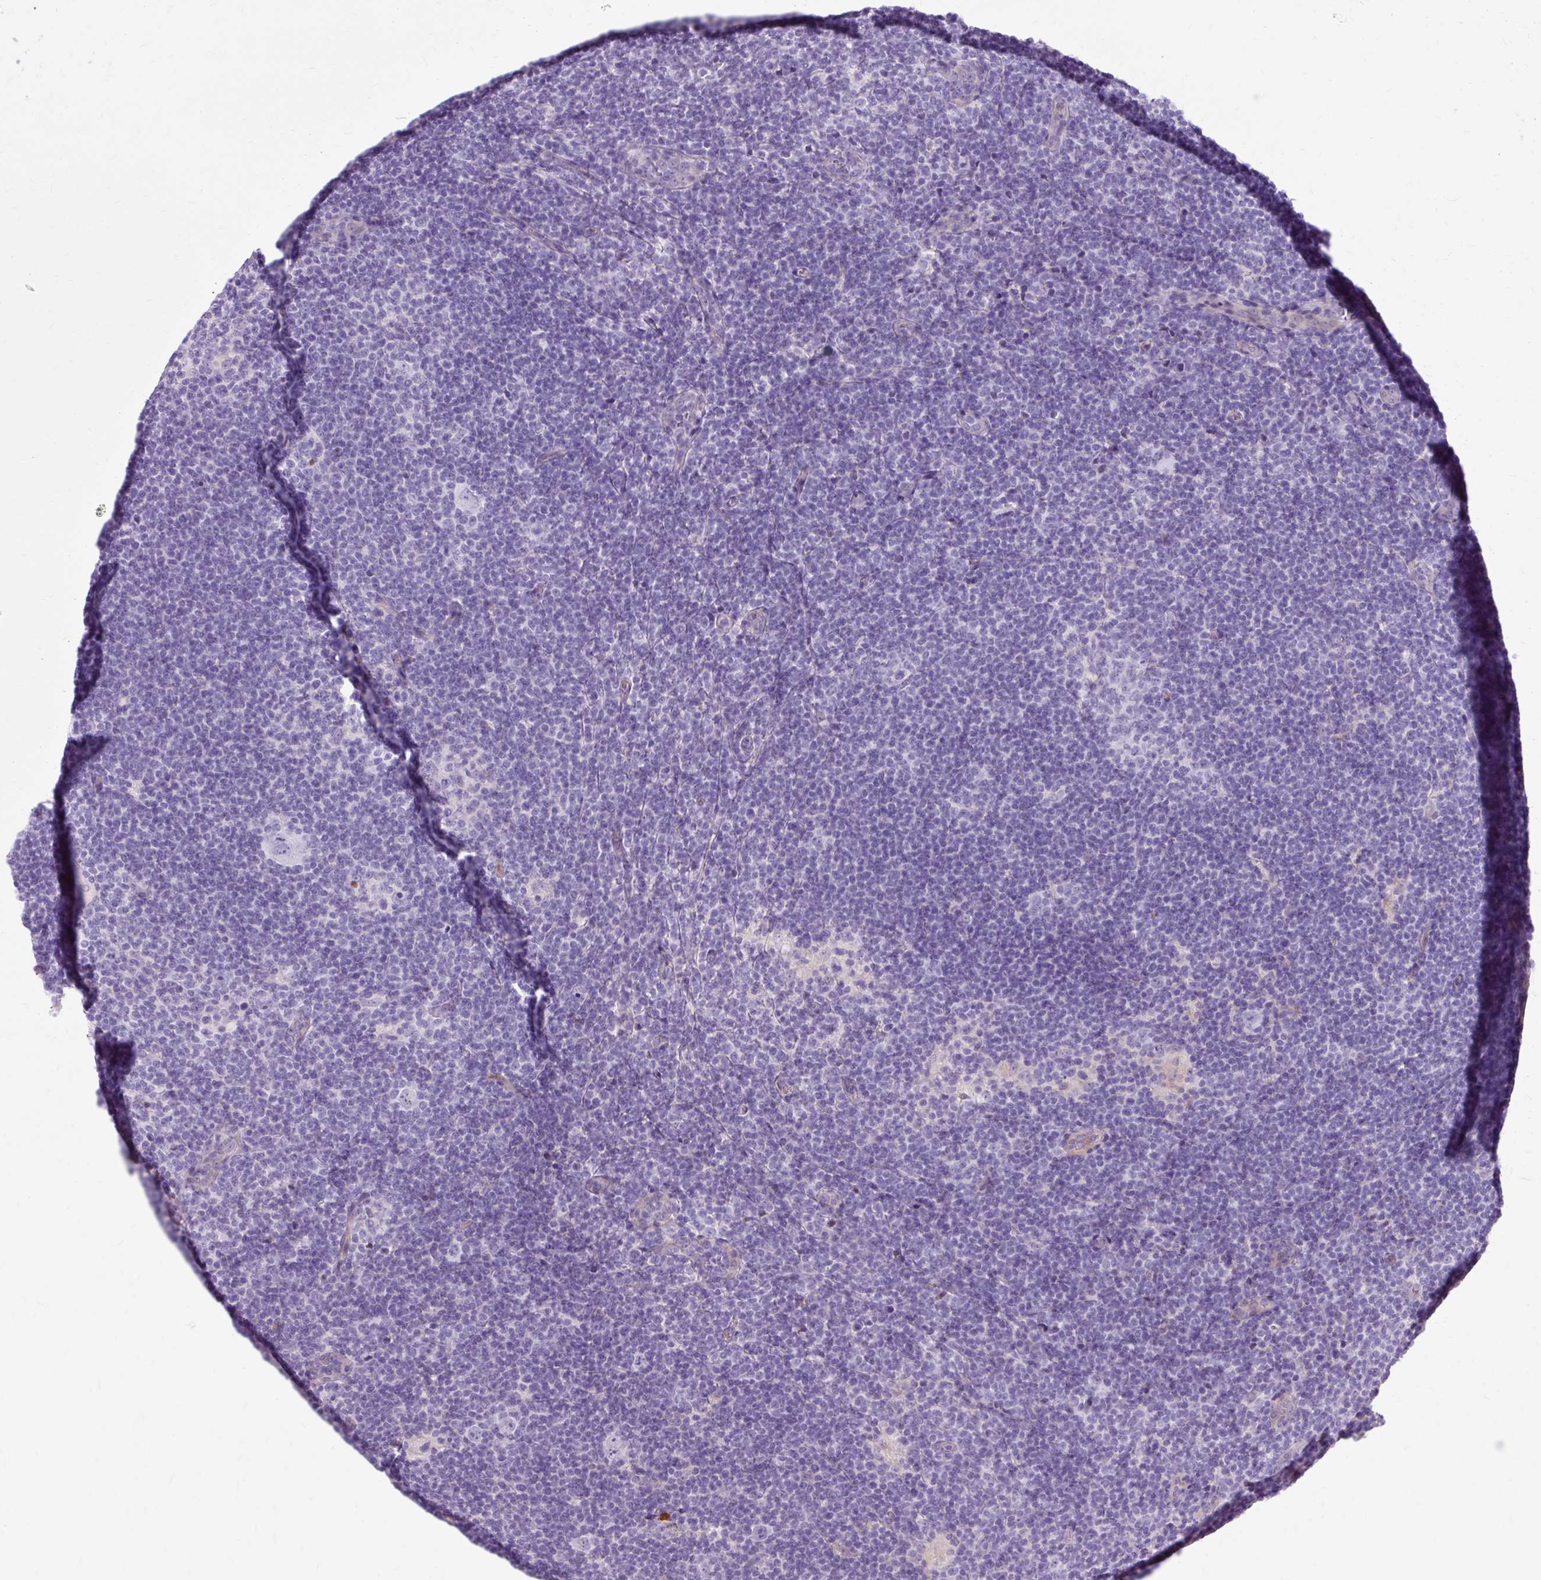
{"staining": {"intensity": "negative", "quantity": "none", "location": "none"}, "tissue": "lymphoma", "cell_type": "Tumor cells", "image_type": "cancer", "snomed": [{"axis": "morphology", "description": "Hodgkin's disease, NOS"}, {"axis": "topography", "description": "Lymph node"}], "caption": "IHC histopathology image of Hodgkin's disease stained for a protein (brown), which exhibits no expression in tumor cells. The staining was performed using DAB (3,3'-diaminobenzidine) to visualize the protein expression in brown, while the nuclei were stained in blue with hematoxylin (Magnification: 20x).", "gene": "DCTN4", "patient": {"sex": "female", "age": 57}}